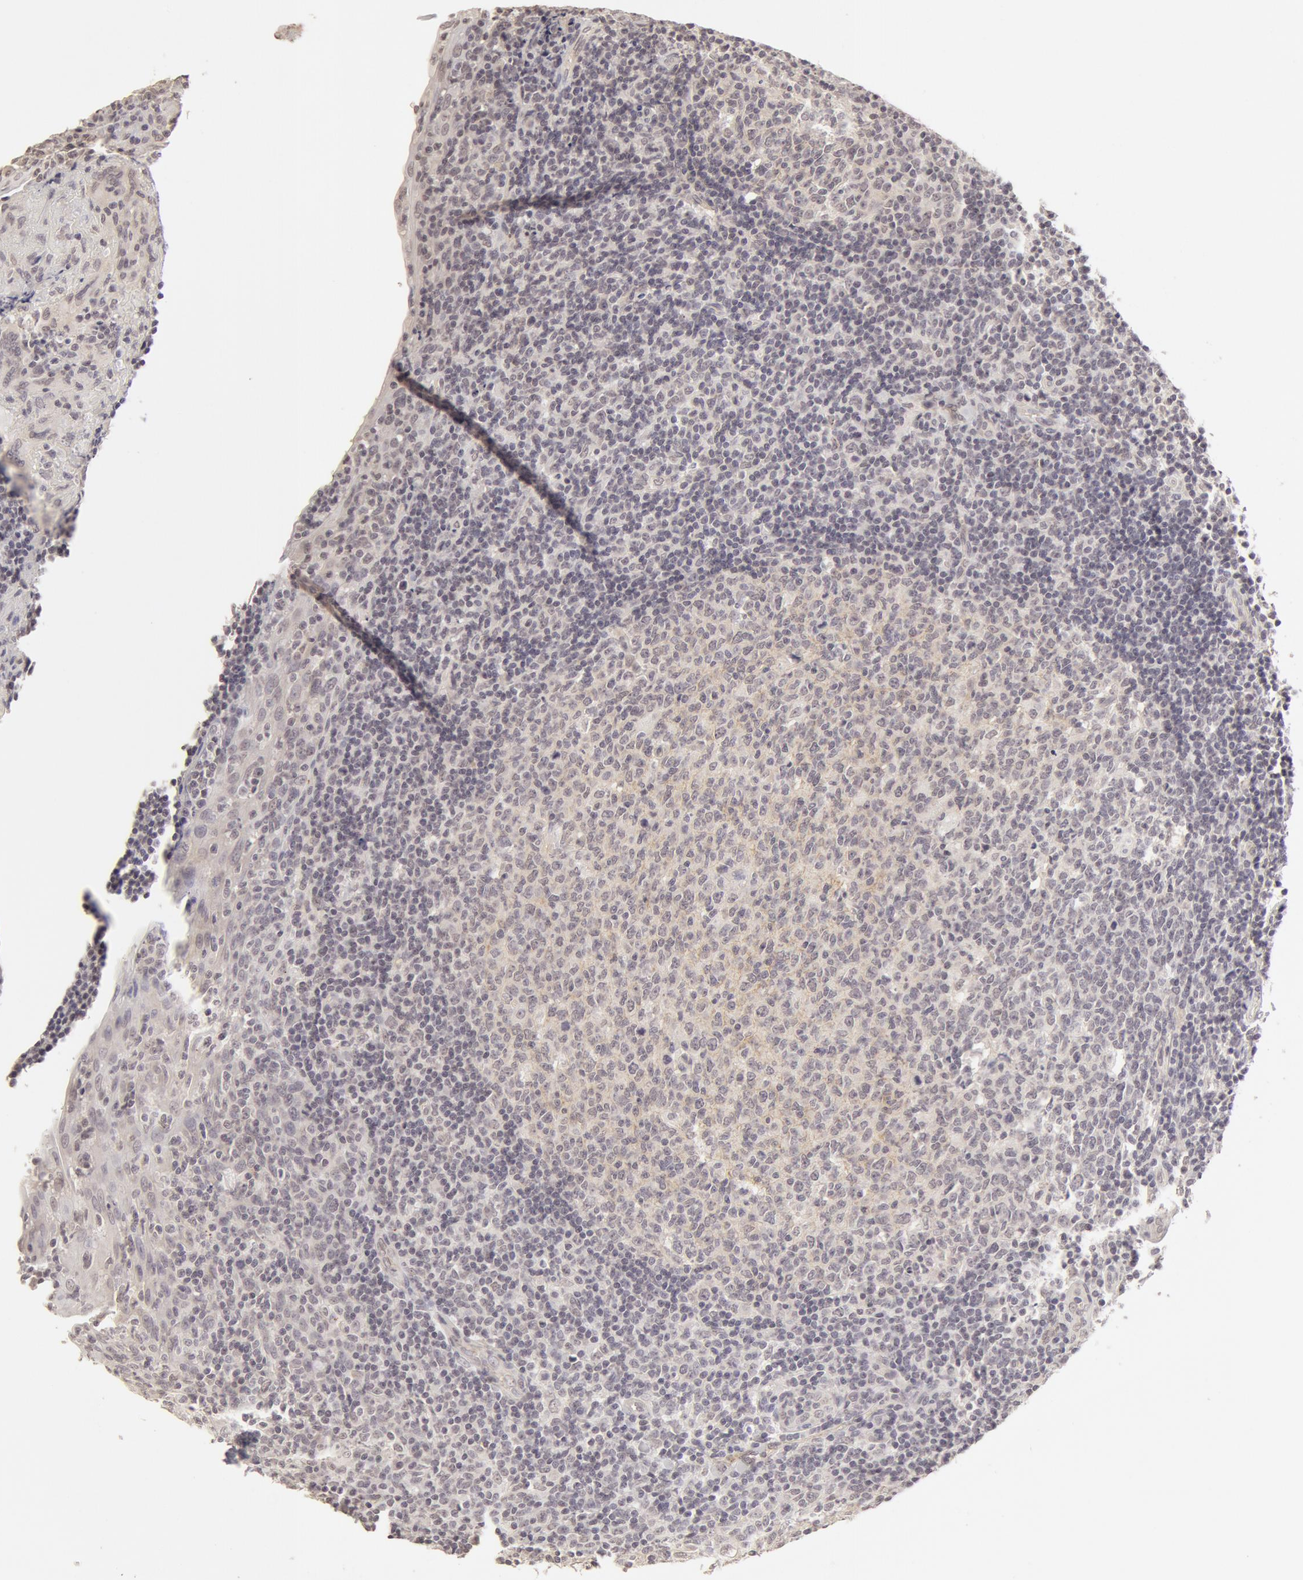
{"staining": {"intensity": "negative", "quantity": "none", "location": "none"}, "tissue": "tonsil", "cell_type": "Germinal center cells", "image_type": "normal", "snomed": [{"axis": "morphology", "description": "Normal tissue, NOS"}, {"axis": "topography", "description": "Tonsil"}], "caption": "Immunohistochemistry image of normal human tonsil stained for a protein (brown), which displays no expression in germinal center cells. (DAB IHC with hematoxylin counter stain).", "gene": "ADAM10", "patient": {"sex": "female", "age": 3}}